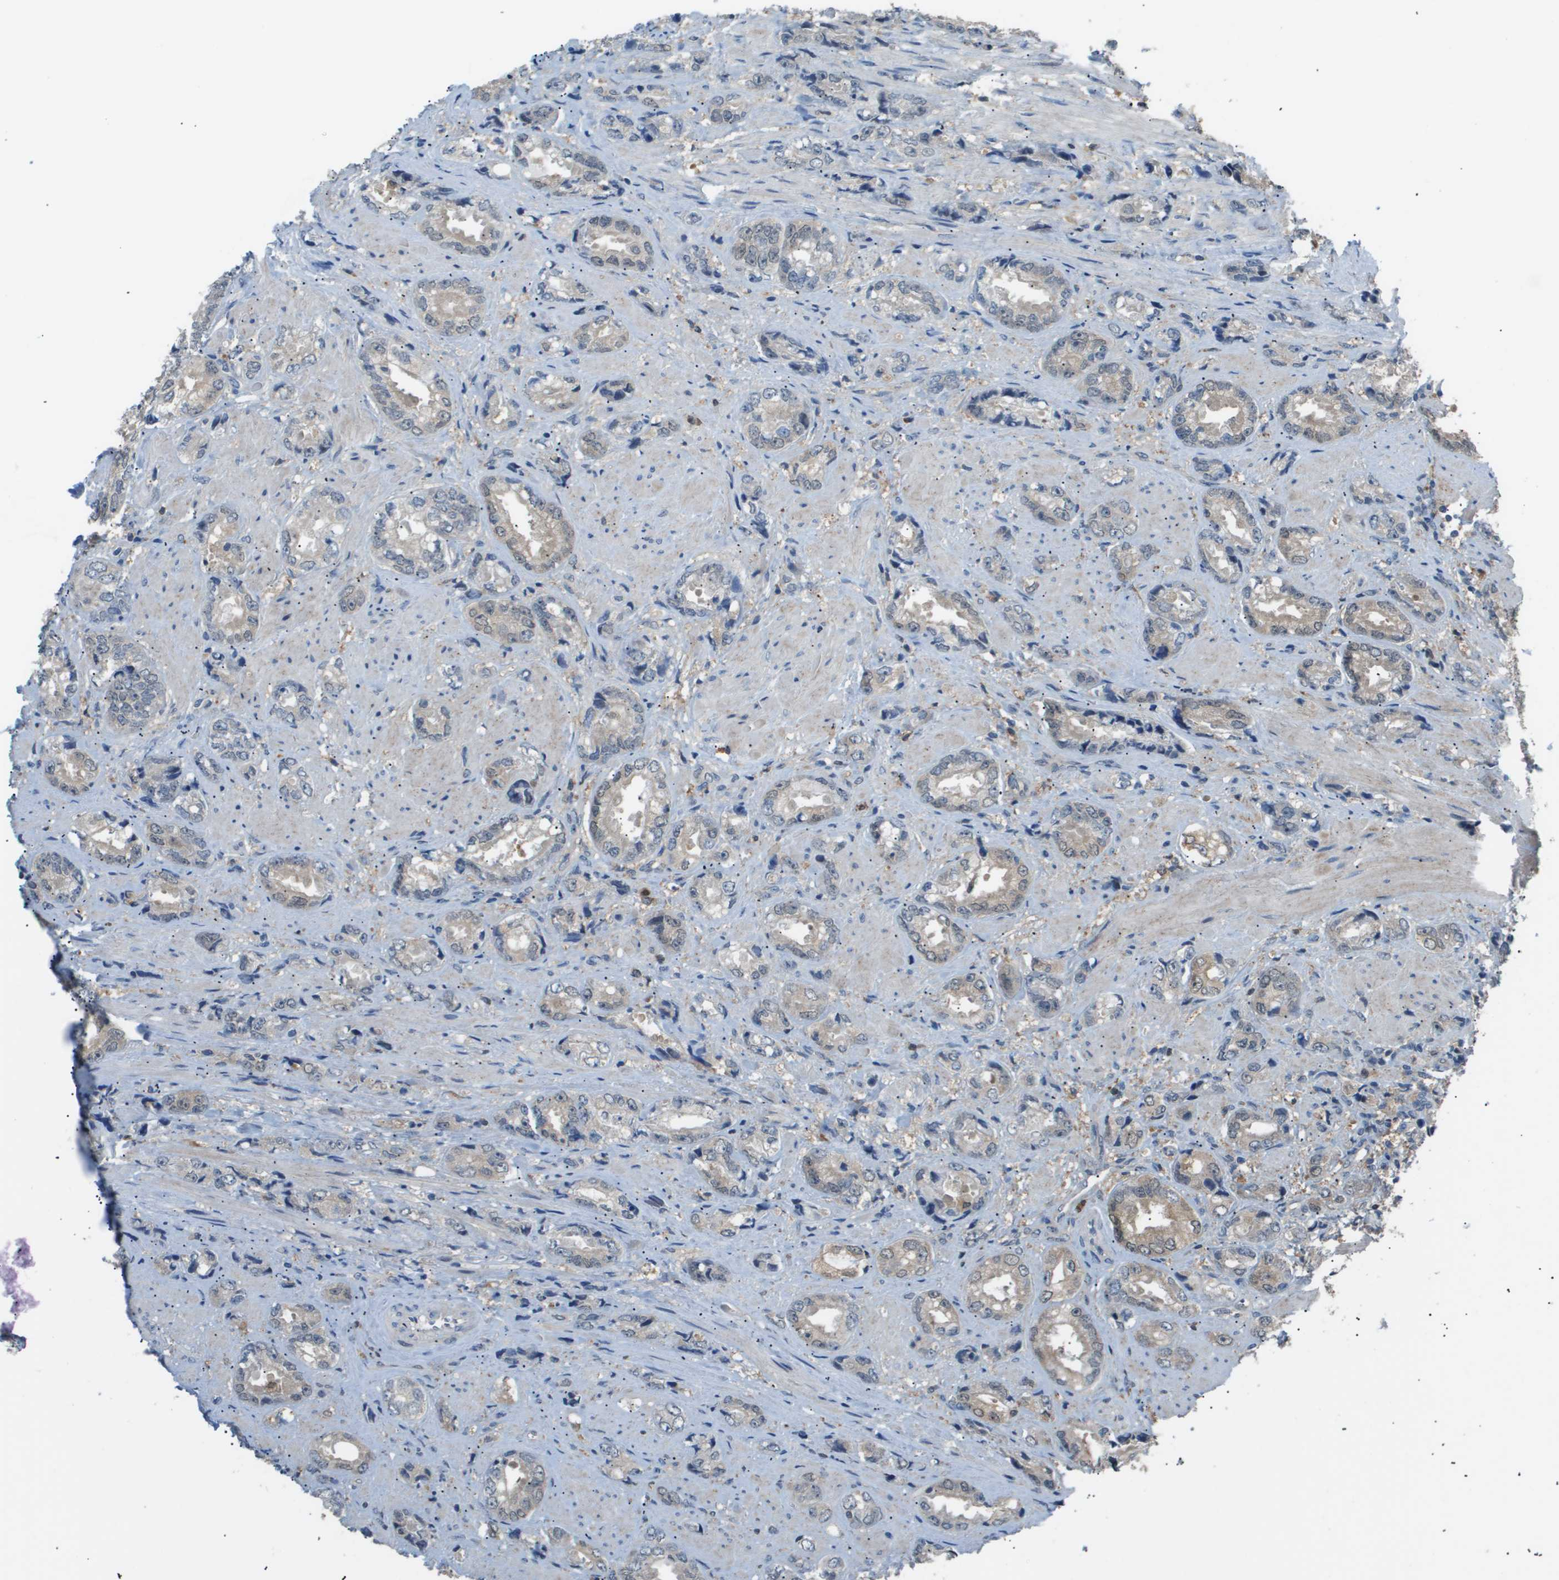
{"staining": {"intensity": "negative", "quantity": "none", "location": "none"}, "tissue": "prostate cancer", "cell_type": "Tumor cells", "image_type": "cancer", "snomed": [{"axis": "morphology", "description": "Adenocarcinoma, High grade"}, {"axis": "topography", "description": "Prostate"}], "caption": "Immunohistochemical staining of human prostate cancer (adenocarcinoma (high-grade)) displays no significant expression in tumor cells. (Stains: DAB immunohistochemistry (IHC) with hematoxylin counter stain, Microscopy: brightfield microscopy at high magnification).", "gene": "AKR1A1", "patient": {"sex": "male", "age": 61}}